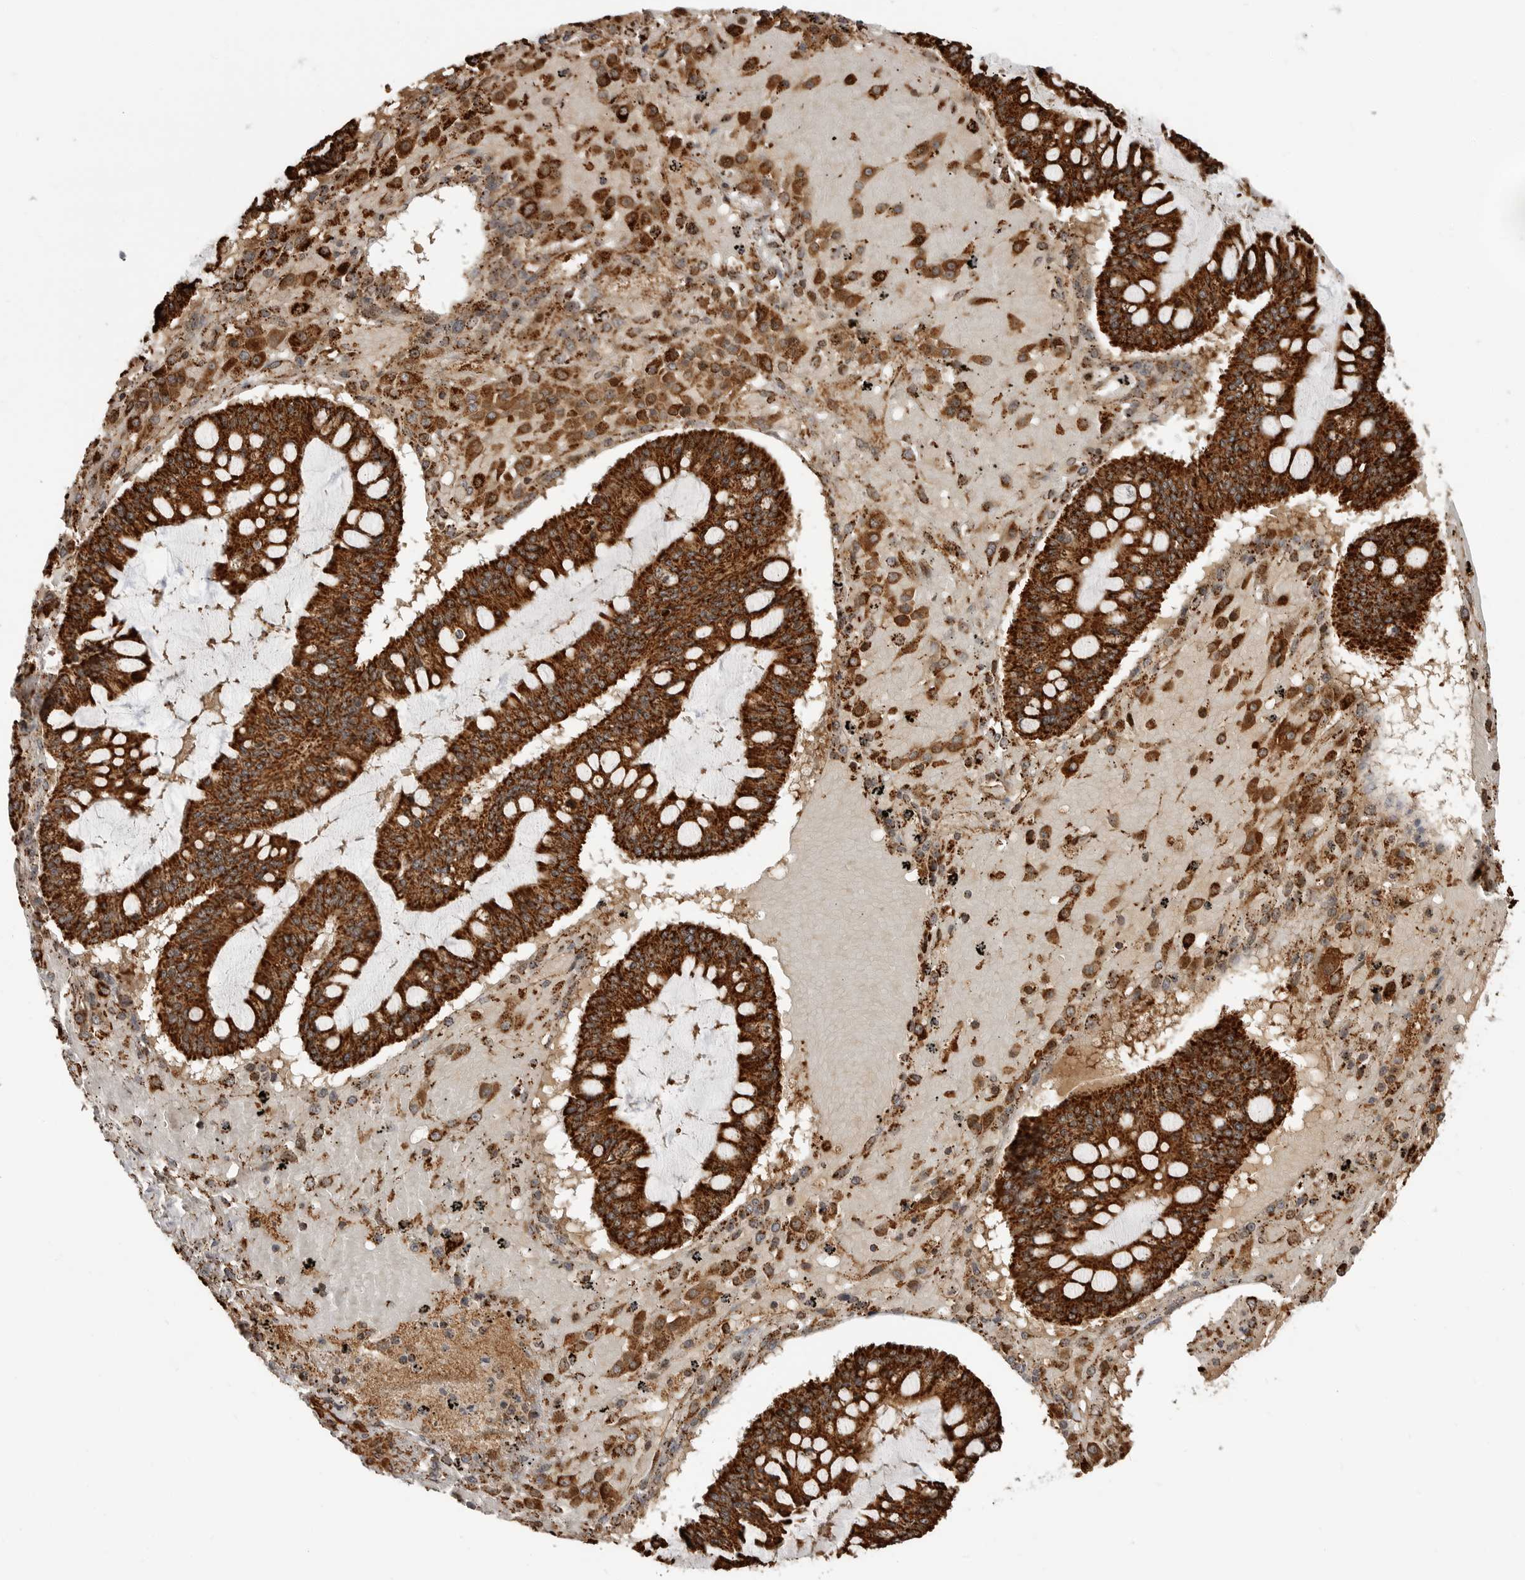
{"staining": {"intensity": "strong", "quantity": ">75%", "location": "cytoplasmic/membranous"}, "tissue": "ovarian cancer", "cell_type": "Tumor cells", "image_type": "cancer", "snomed": [{"axis": "morphology", "description": "Cystadenocarcinoma, mucinous, NOS"}, {"axis": "topography", "description": "Ovary"}], "caption": "Strong cytoplasmic/membranous protein positivity is present in approximately >75% of tumor cells in mucinous cystadenocarcinoma (ovarian).", "gene": "BMP2K", "patient": {"sex": "female", "age": 73}}